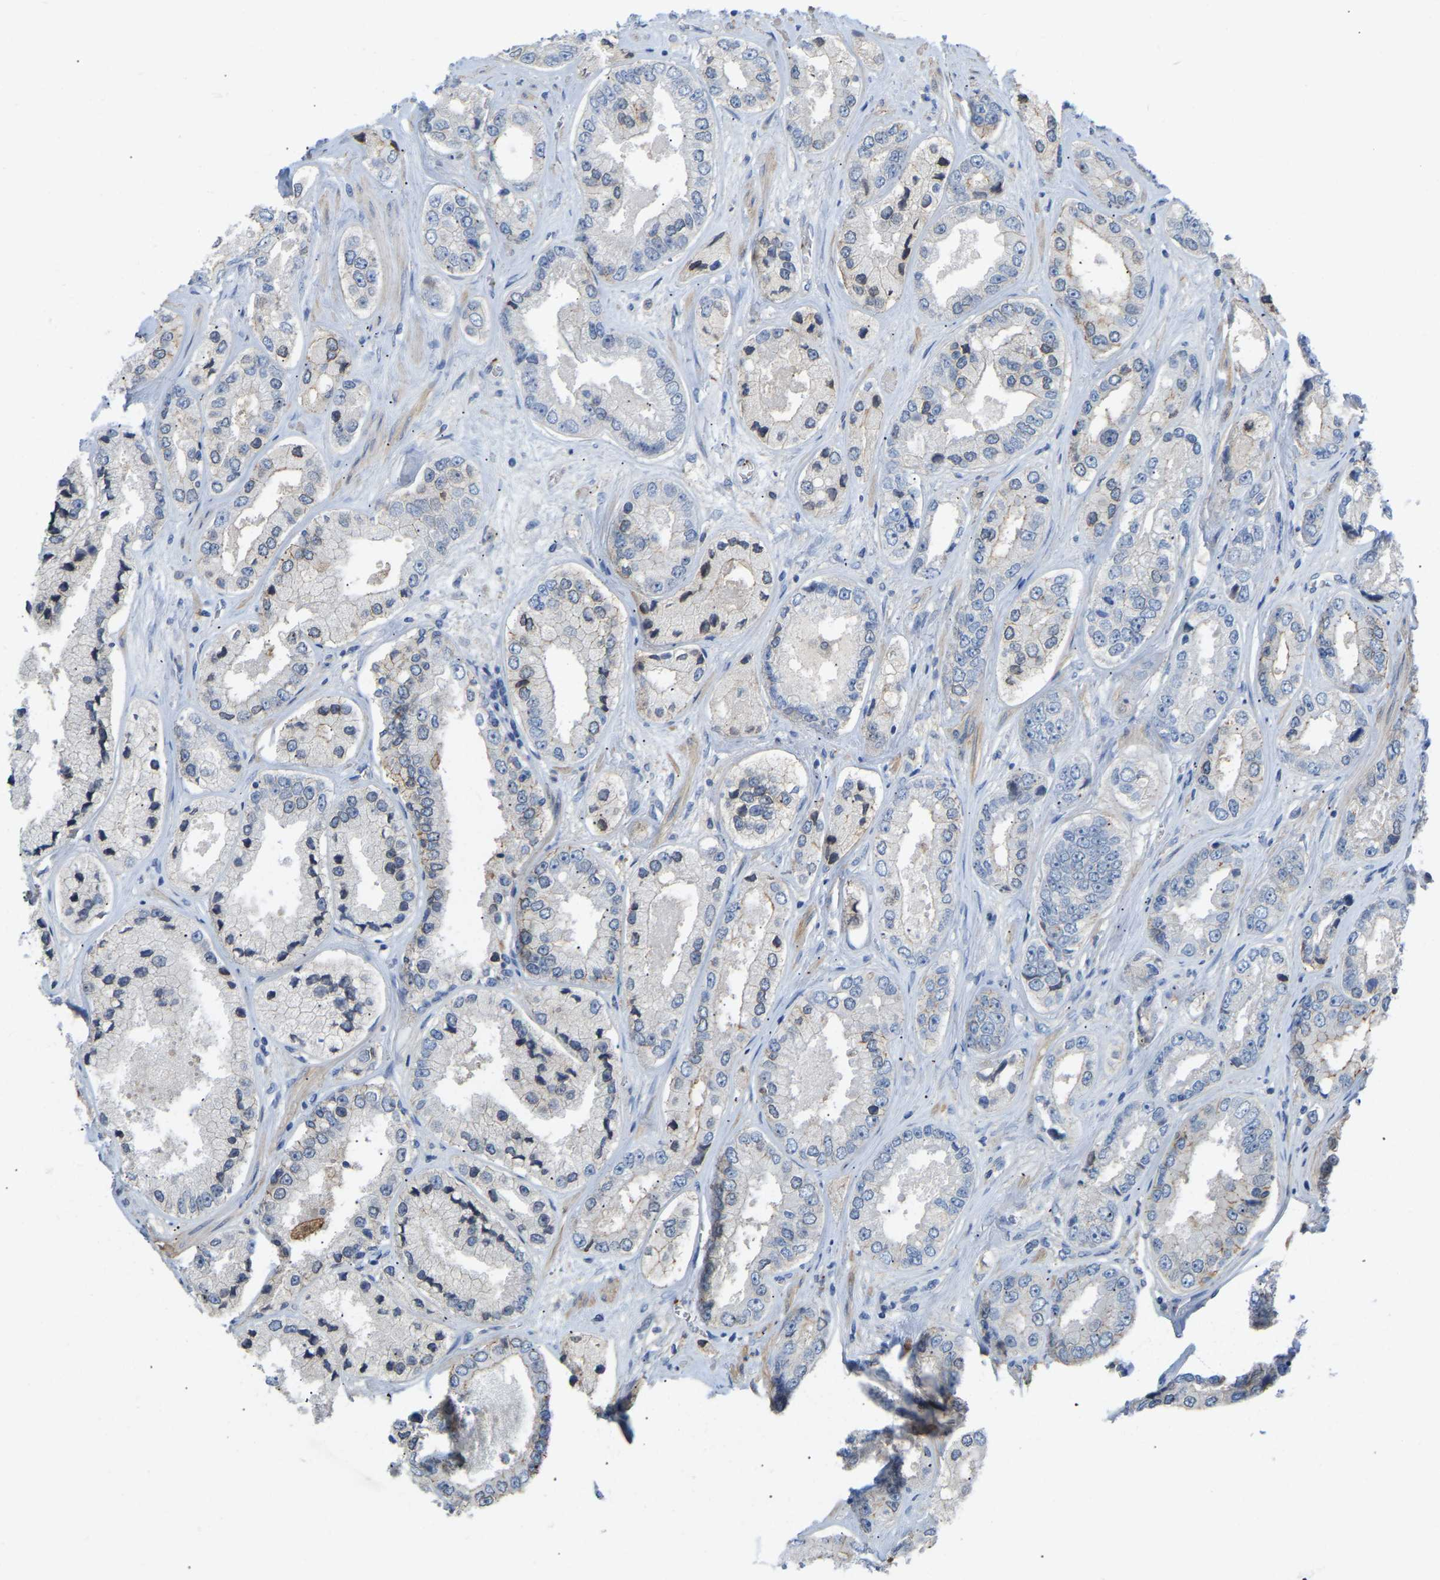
{"staining": {"intensity": "negative", "quantity": "none", "location": "none"}, "tissue": "prostate cancer", "cell_type": "Tumor cells", "image_type": "cancer", "snomed": [{"axis": "morphology", "description": "Adenocarcinoma, High grade"}, {"axis": "topography", "description": "Prostate"}], "caption": "DAB (3,3'-diaminobenzidine) immunohistochemical staining of human prostate adenocarcinoma (high-grade) shows no significant staining in tumor cells.", "gene": "ZNF449", "patient": {"sex": "male", "age": 61}}